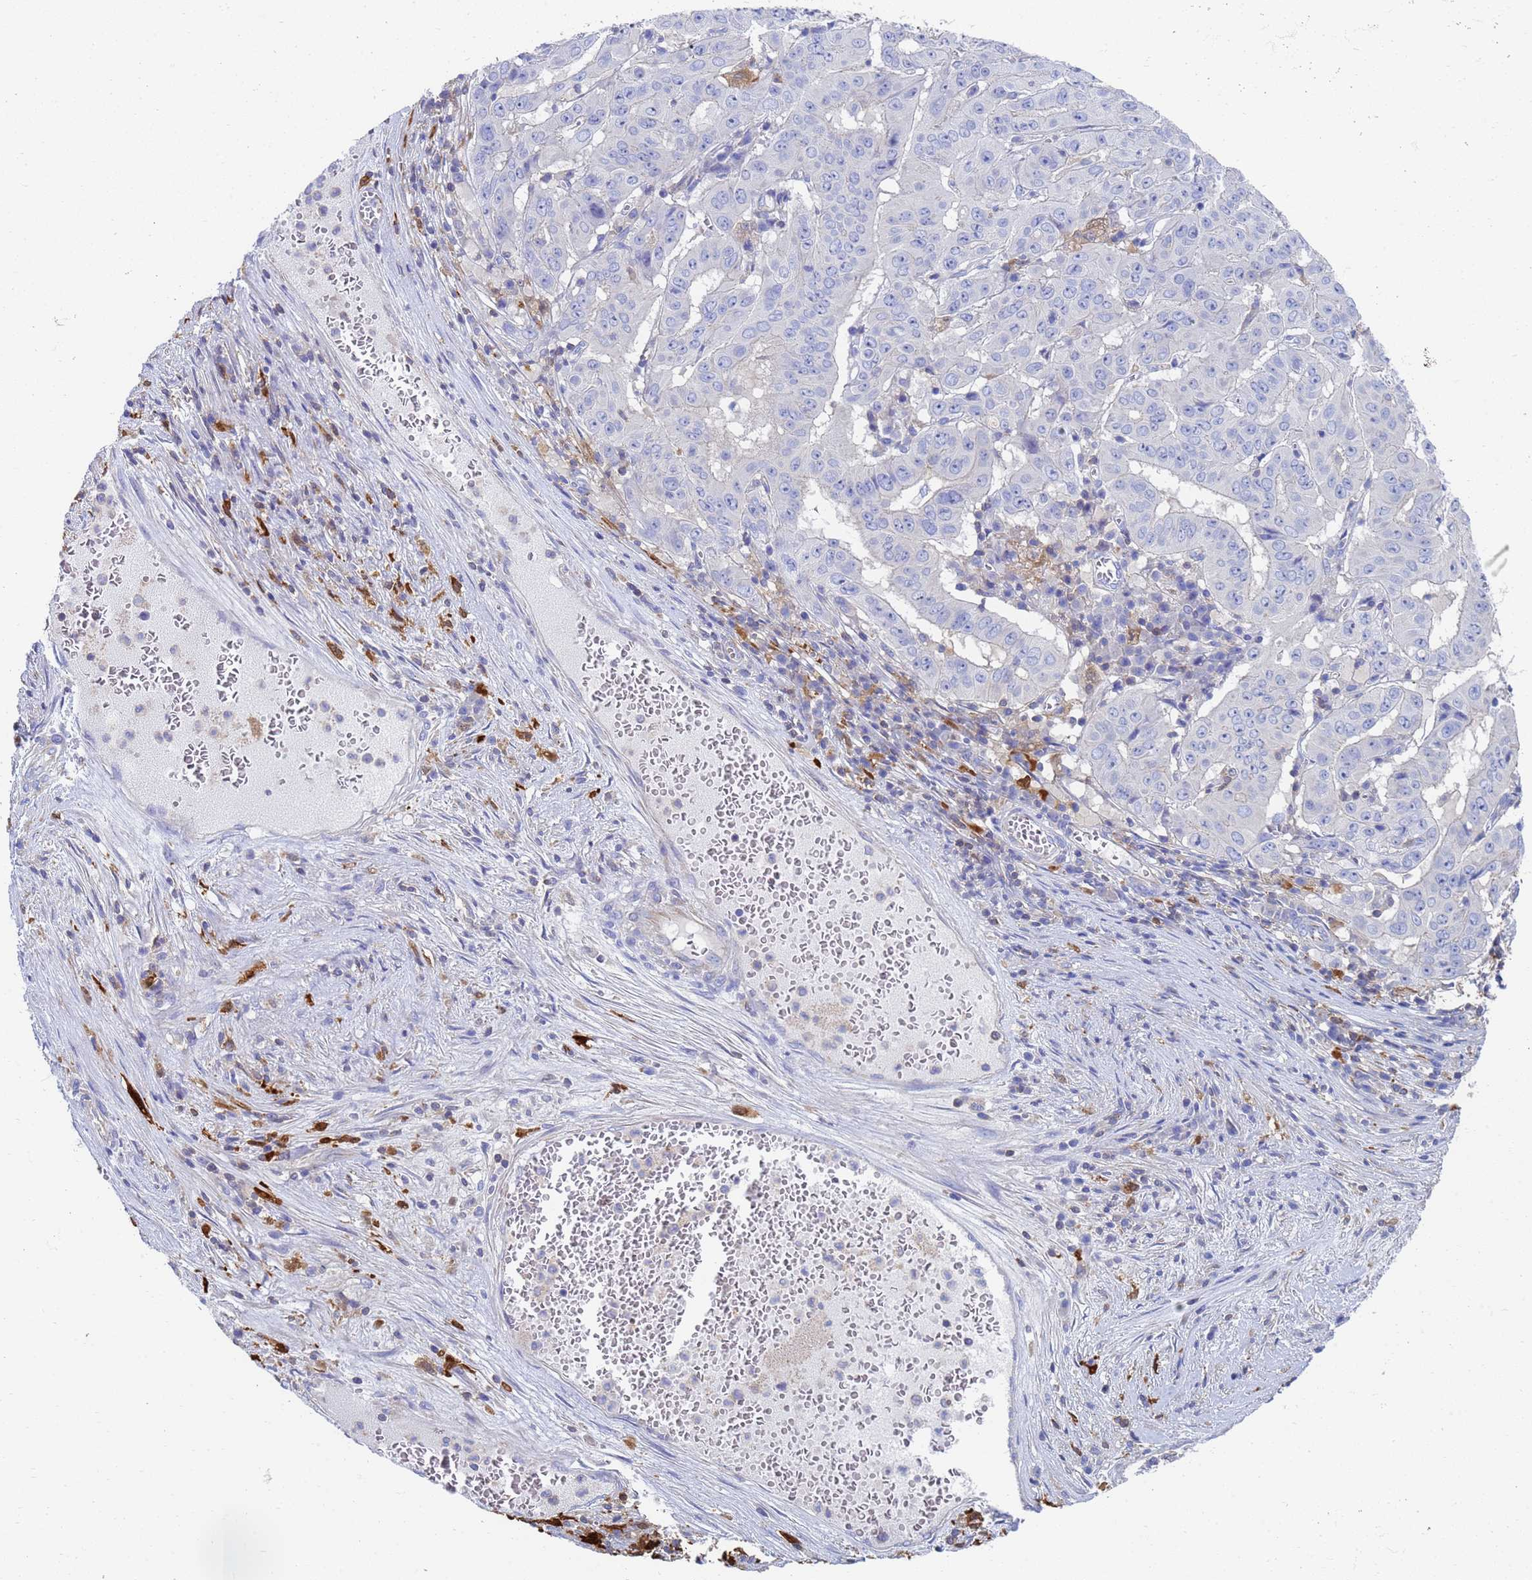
{"staining": {"intensity": "negative", "quantity": "none", "location": "none"}, "tissue": "pancreatic cancer", "cell_type": "Tumor cells", "image_type": "cancer", "snomed": [{"axis": "morphology", "description": "Adenocarcinoma, NOS"}, {"axis": "topography", "description": "Pancreas"}], "caption": "There is no significant expression in tumor cells of pancreatic cancer. (DAB (3,3'-diaminobenzidine) IHC with hematoxylin counter stain).", "gene": "GCHFR", "patient": {"sex": "male", "age": 63}}